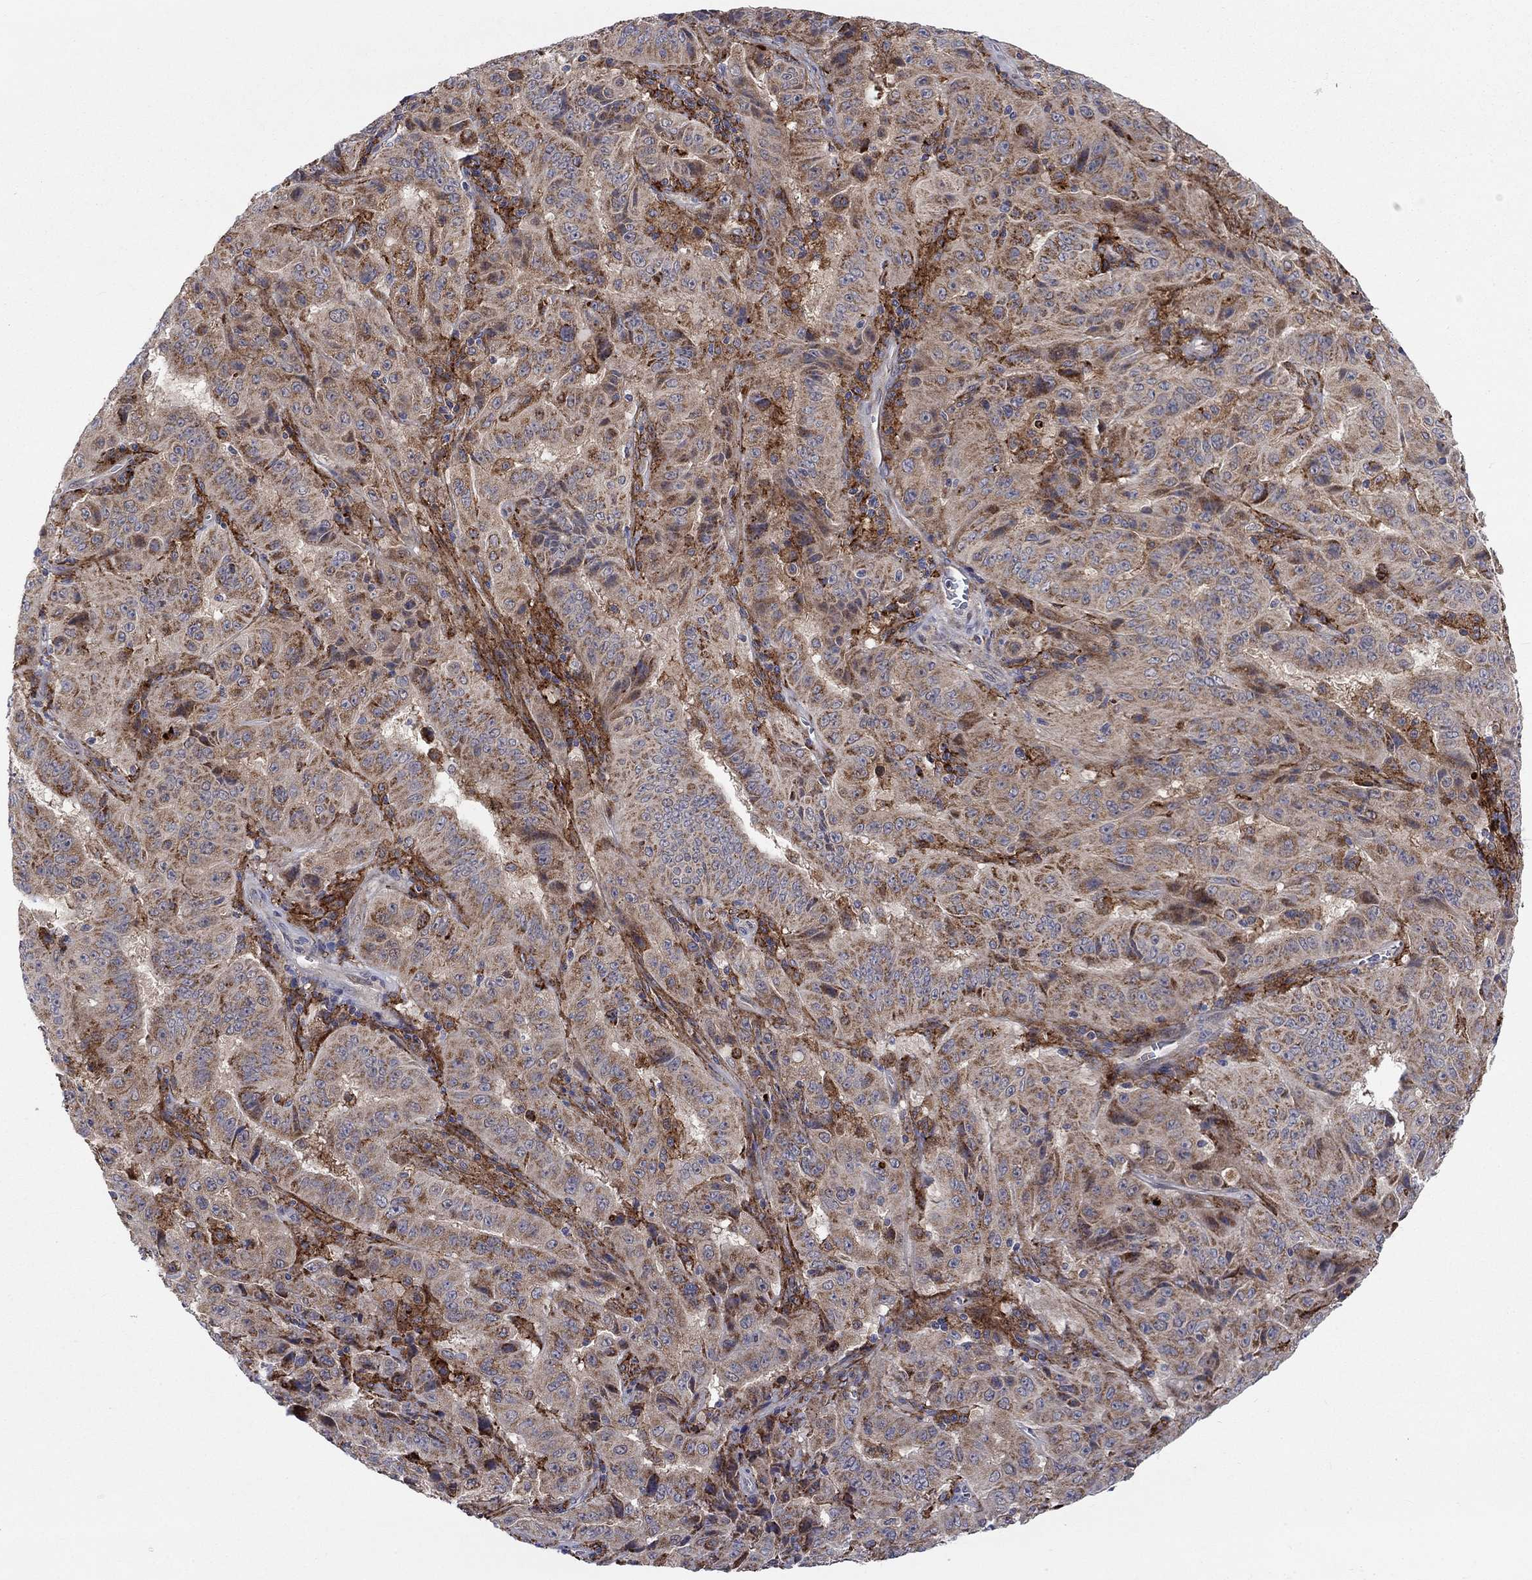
{"staining": {"intensity": "moderate", "quantity": ">75%", "location": "cytoplasmic/membranous"}, "tissue": "pancreatic cancer", "cell_type": "Tumor cells", "image_type": "cancer", "snomed": [{"axis": "morphology", "description": "Adenocarcinoma, NOS"}, {"axis": "topography", "description": "Pancreas"}], "caption": "Approximately >75% of tumor cells in human adenocarcinoma (pancreatic) exhibit moderate cytoplasmic/membranous protein positivity as visualized by brown immunohistochemical staining.", "gene": "SLC35F2", "patient": {"sex": "male", "age": 63}}